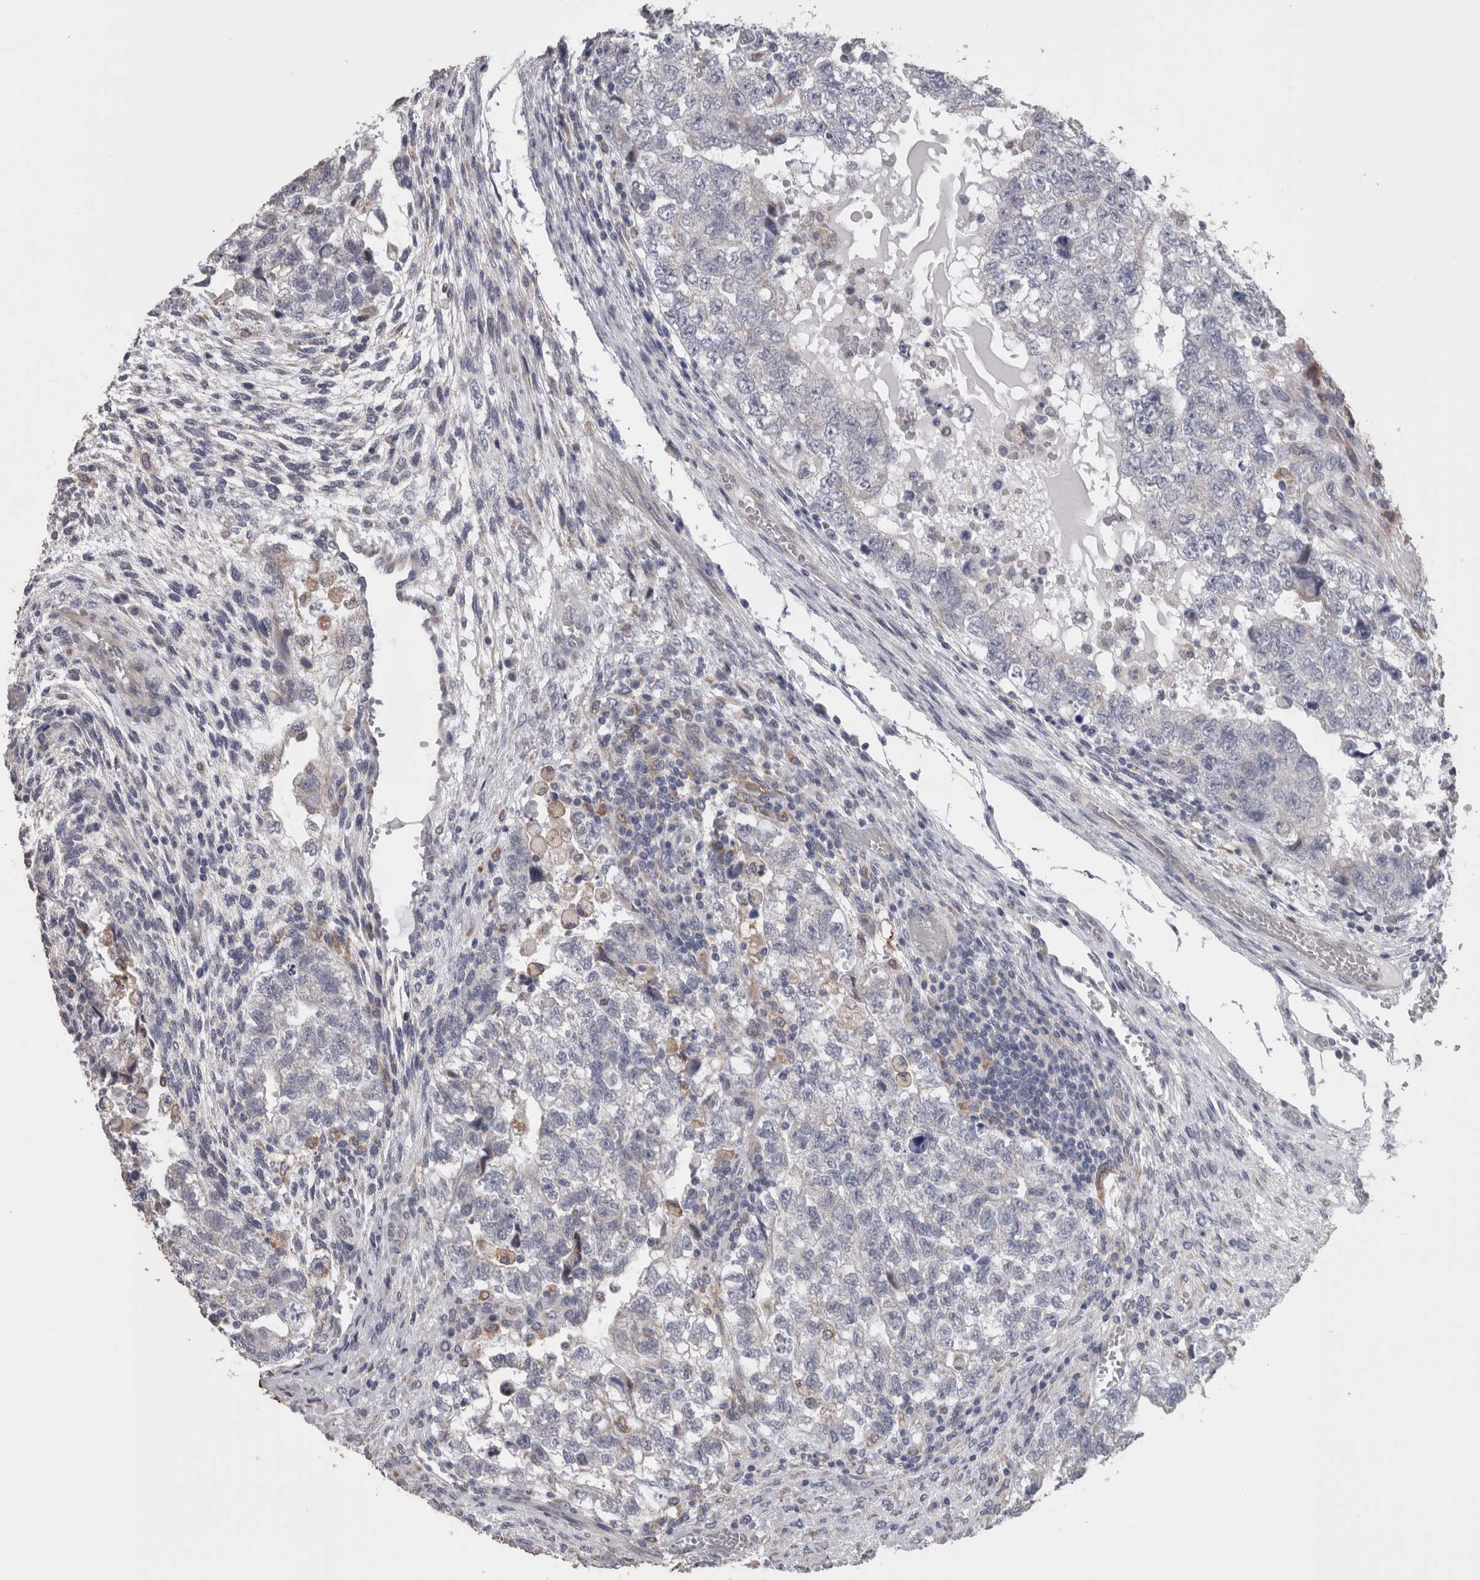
{"staining": {"intensity": "negative", "quantity": "none", "location": "none"}, "tissue": "testis cancer", "cell_type": "Tumor cells", "image_type": "cancer", "snomed": [{"axis": "morphology", "description": "Carcinoma, Embryonal, NOS"}, {"axis": "topography", "description": "Testis"}], "caption": "An IHC photomicrograph of testis cancer (embryonal carcinoma) is shown. There is no staining in tumor cells of testis cancer (embryonal carcinoma).", "gene": "GDAP1", "patient": {"sex": "male", "age": 36}}